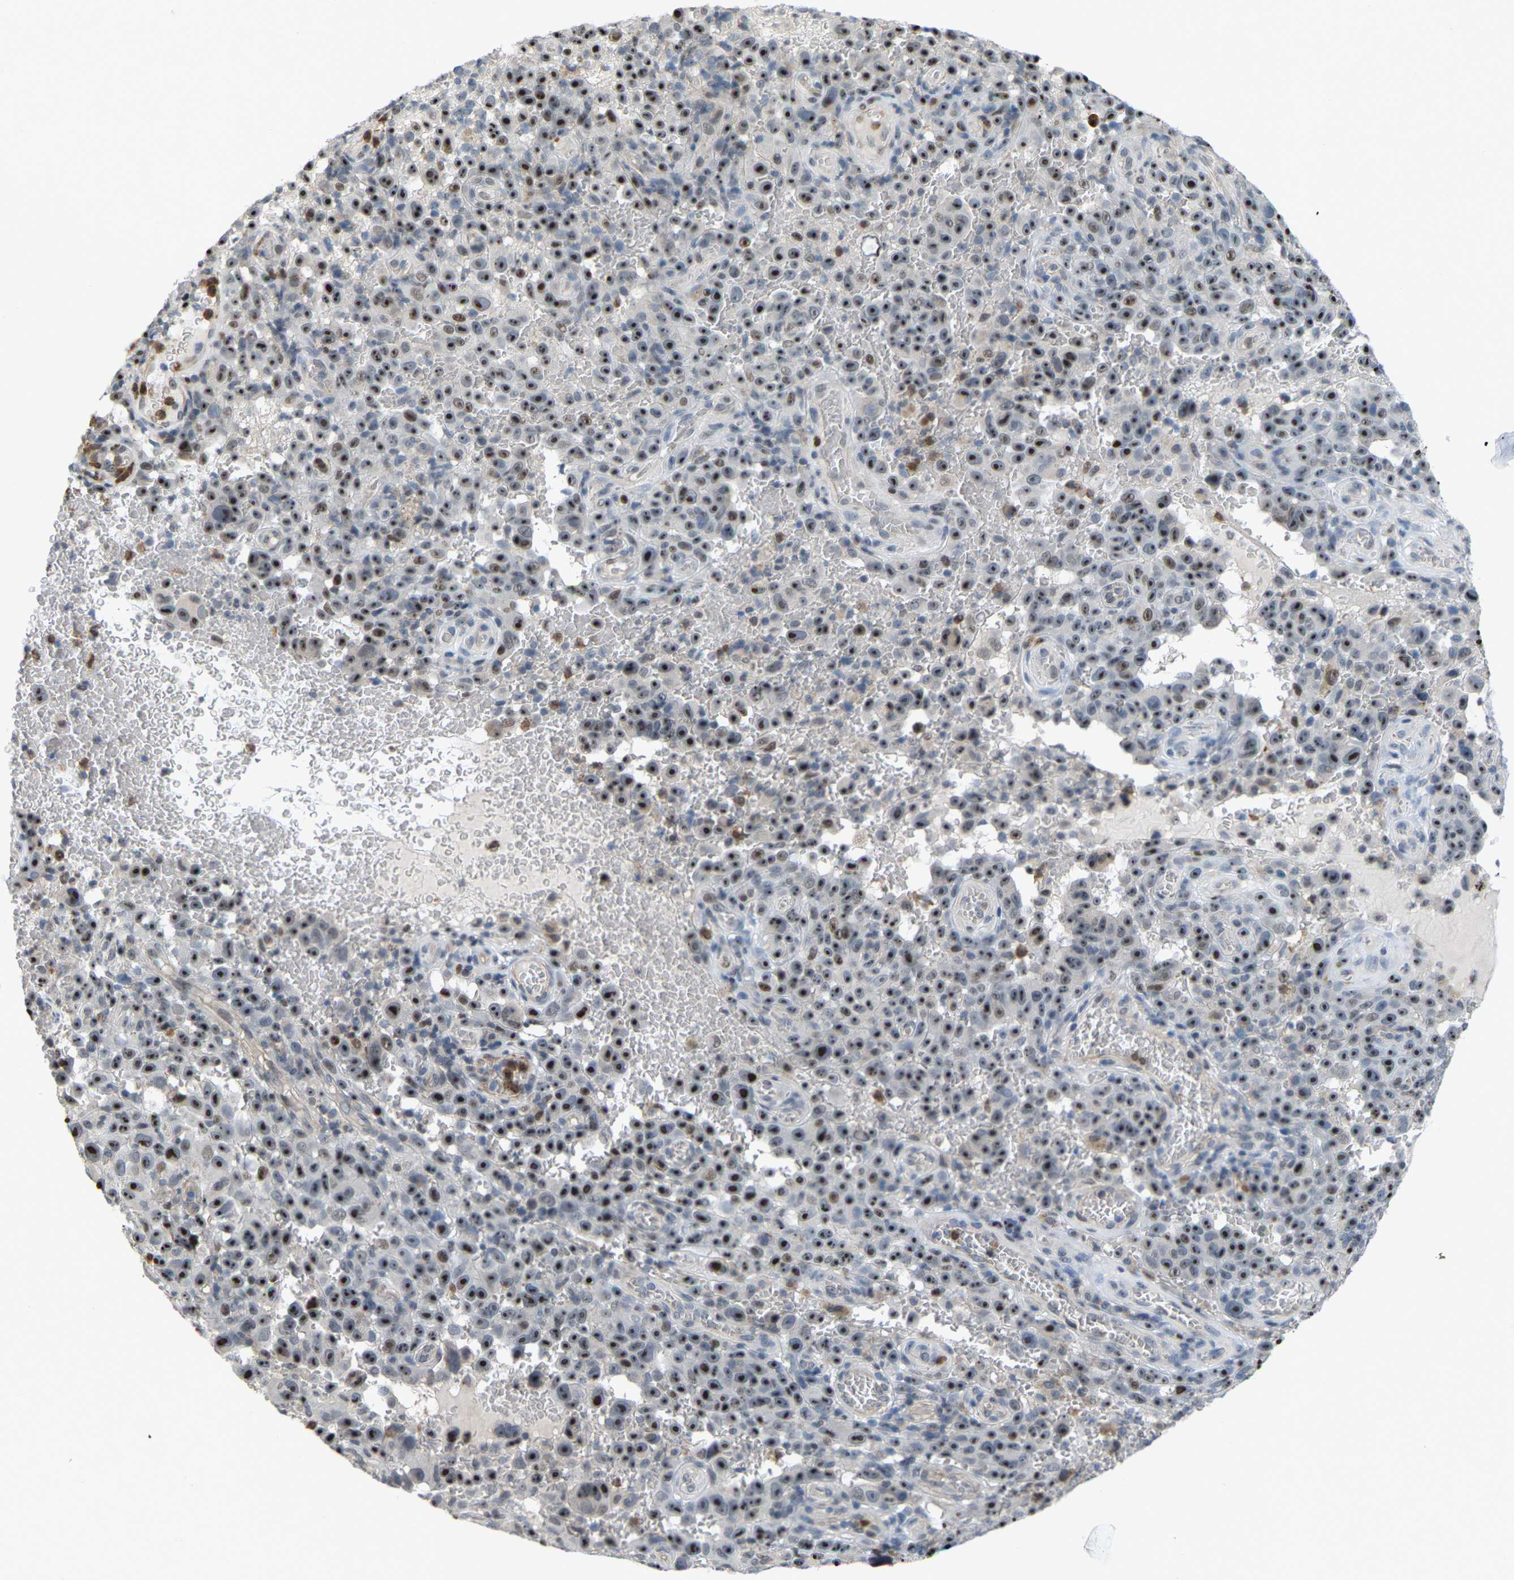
{"staining": {"intensity": "strong", "quantity": ">75%", "location": "nuclear"}, "tissue": "melanoma", "cell_type": "Tumor cells", "image_type": "cancer", "snomed": [{"axis": "morphology", "description": "Malignant melanoma, NOS"}, {"axis": "topography", "description": "Skin"}], "caption": "Human melanoma stained for a protein (brown) reveals strong nuclear positive staining in approximately >75% of tumor cells.", "gene": "CROT", "patient": {"sex": "female", "age": 82}}